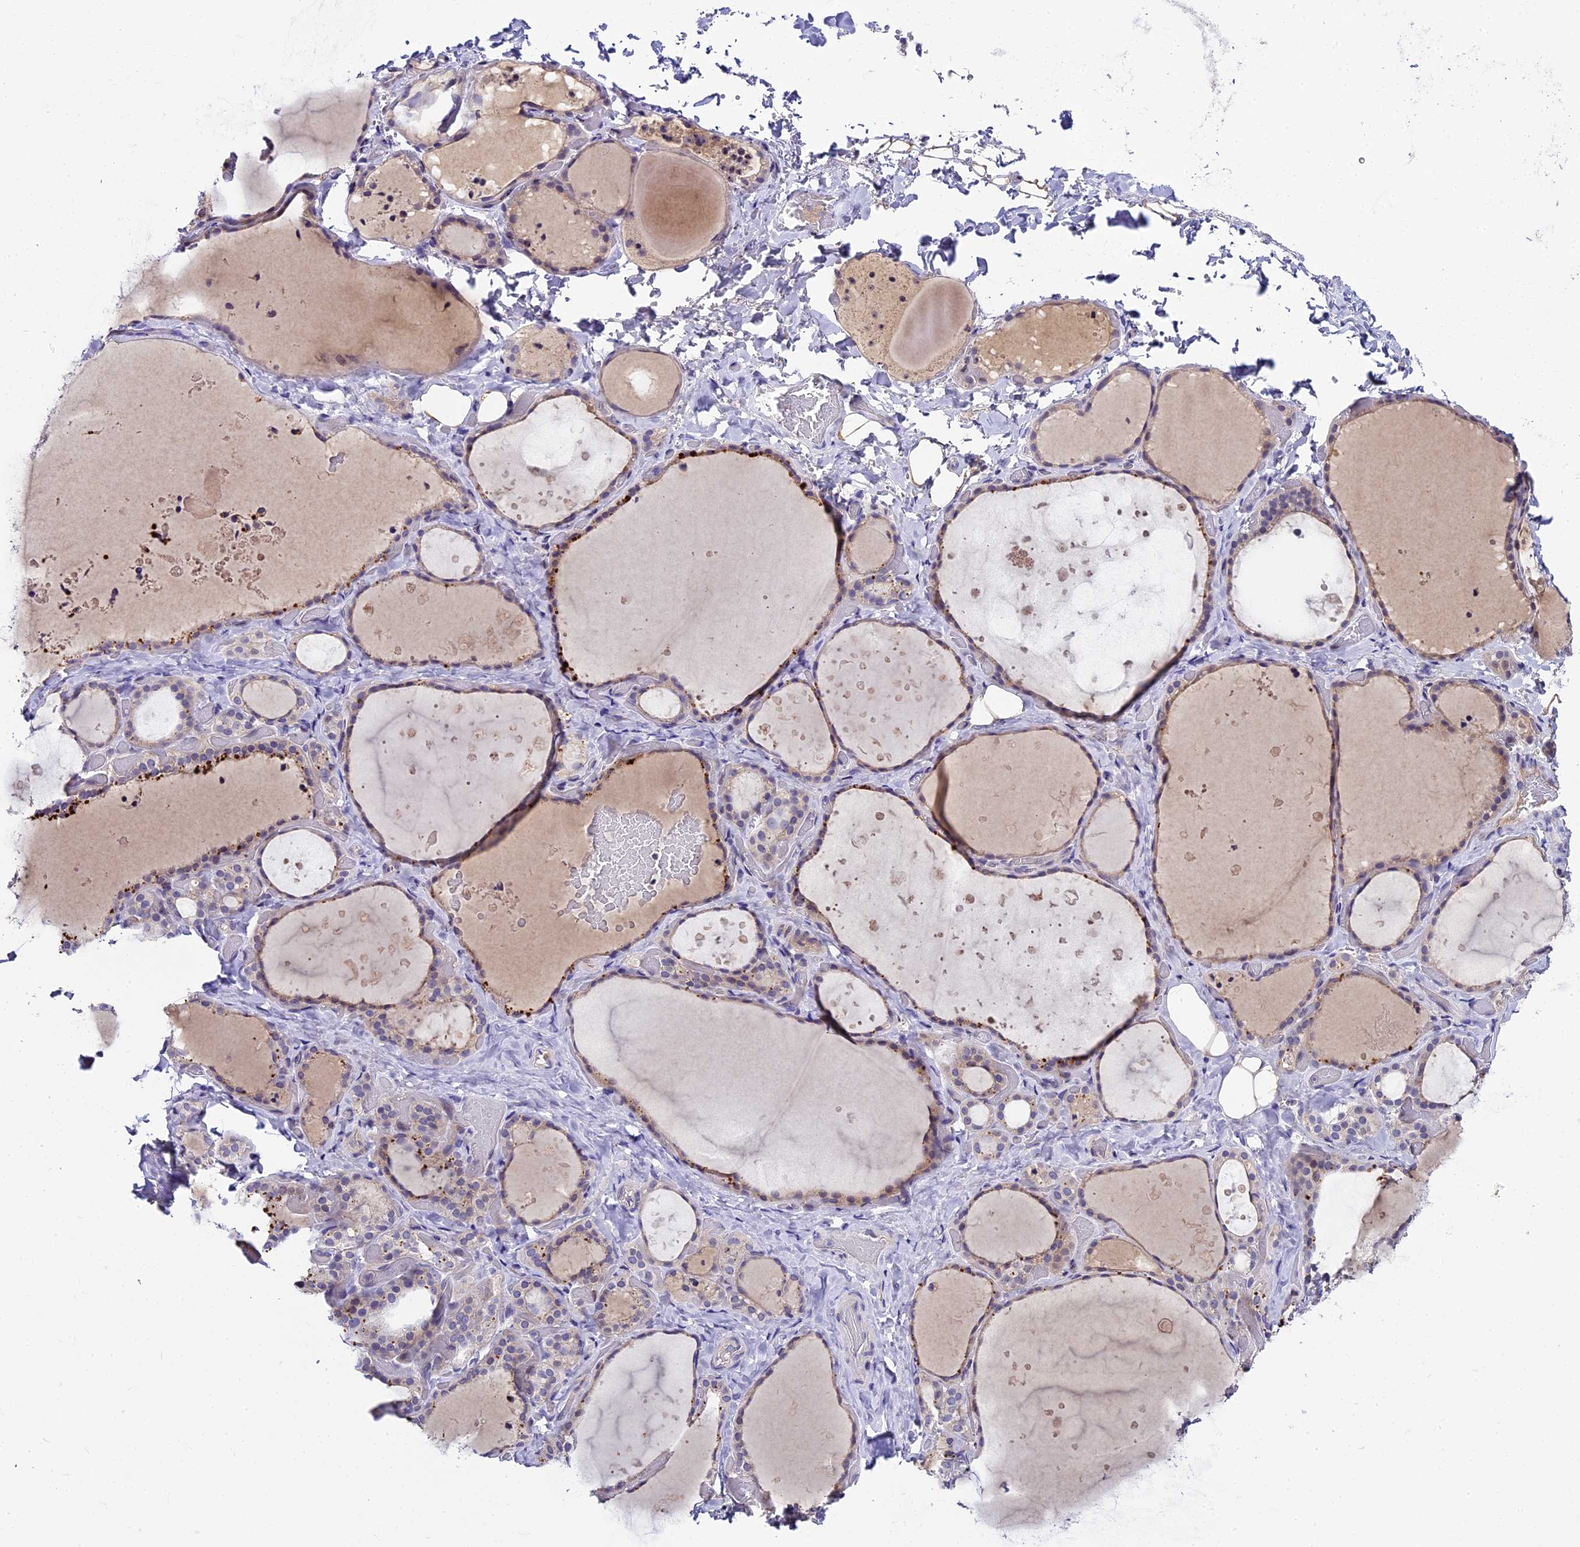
{"staining": {"intensity": "weak", "quantity": "25%-75%", "location": "cytoplasmic/membranous"}, "tissue": "thyroid gland", "cell_type": "Glandular cells", "image_type": "normal", "snomed": [{"axis": "morphology", "description": "Normal tissue, NOS"}, {"axis": "topography", "description": "Thyroid gland"}], "caption": "Immunohistochemistry (IHC) (DAB) staining of normal thyroid gland demonstrates weak cytoplasmic/membranous protein staining in approximately 25%-75% of glandular cells.", "gene": "ENKD1", "patient": {"sex": "female", "age": 44}}